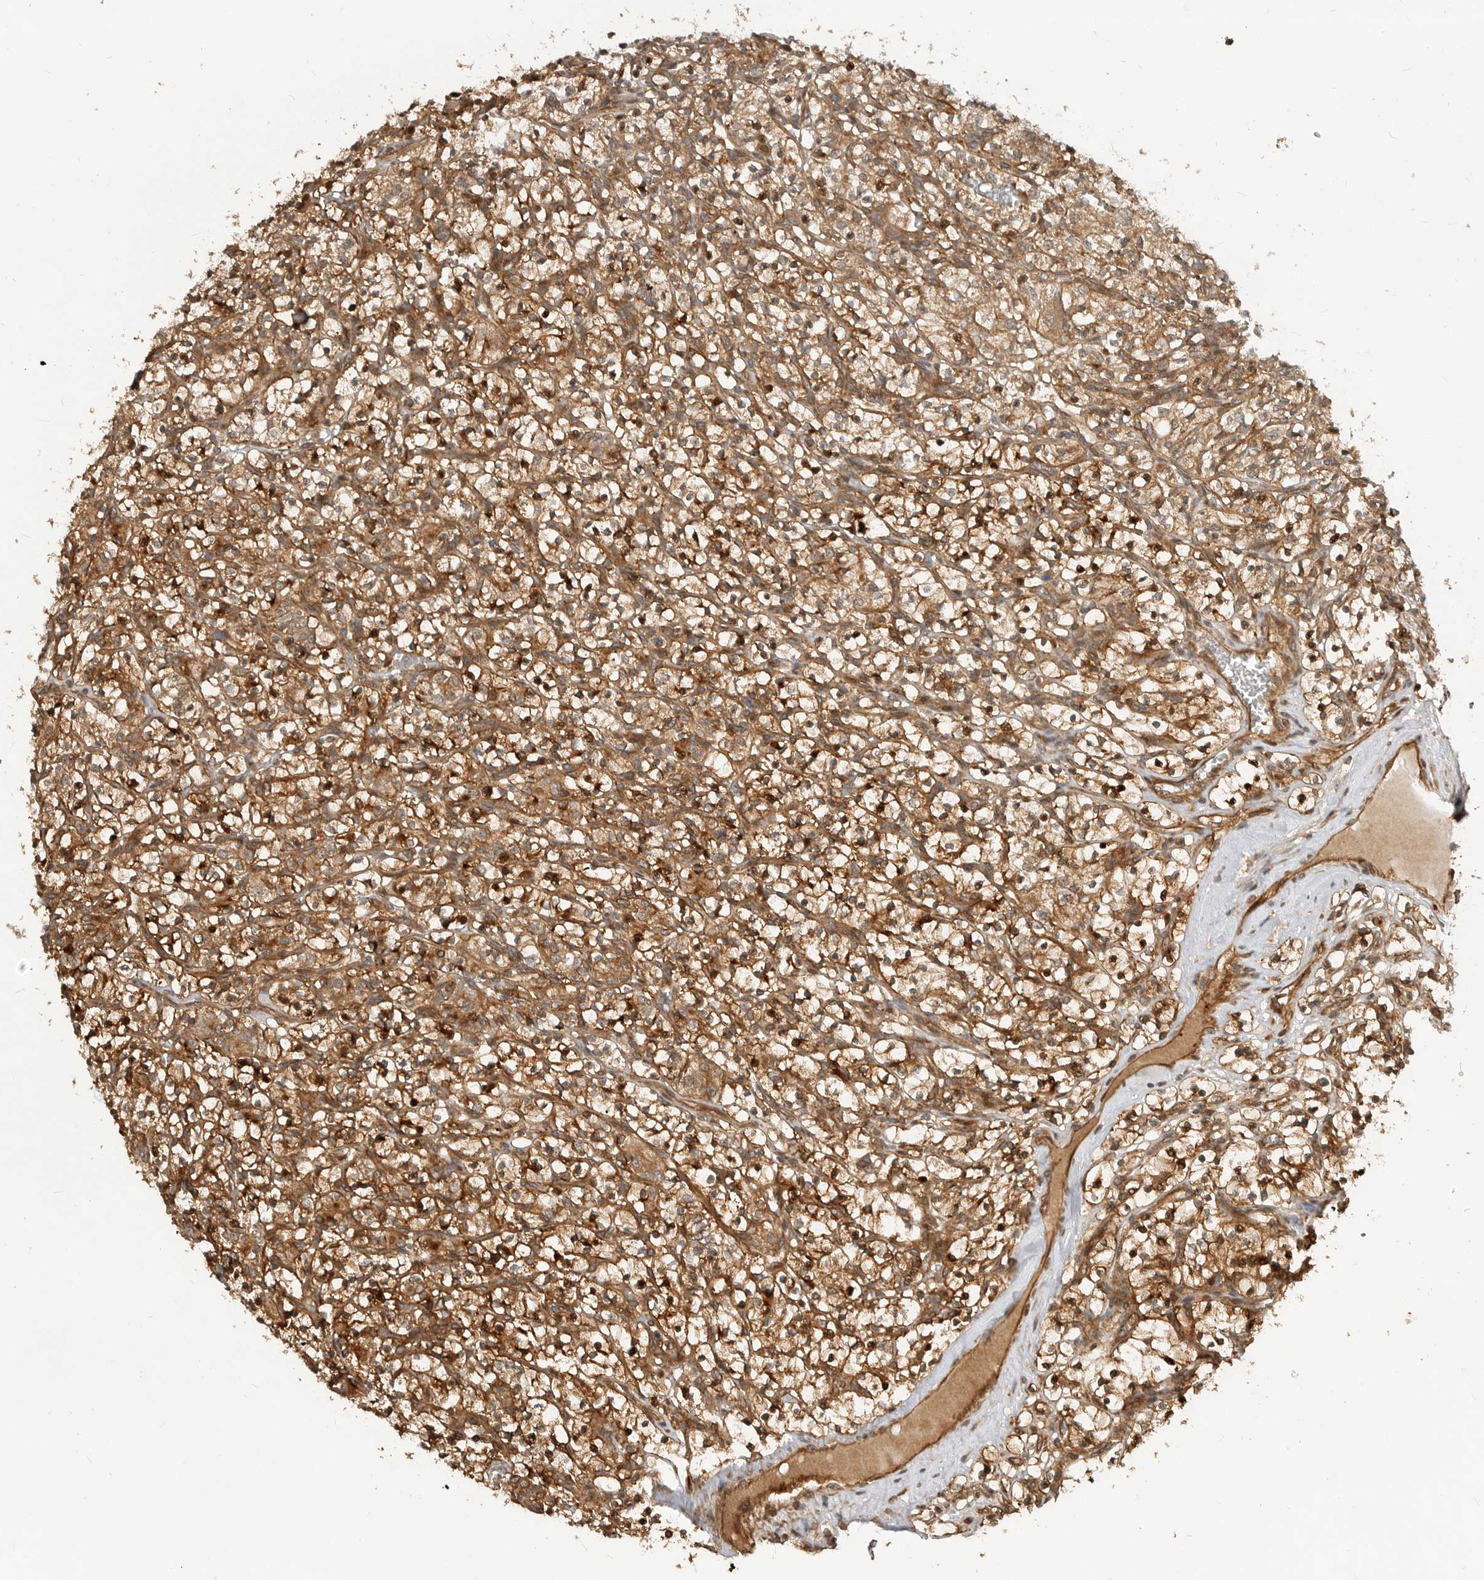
{"staining": {"intensity": "moderate", "quantity": ">75%", "location": "cytoplasmic/membranous"}, "tissue": "renal cancer", "cell_type": "Tumor cells", "image_type": "cancer", "snomed": [{"axis": "morphology", "description": "Adenocarcinoma, NOS"}, {"axis": "topography", "description": "Kidney"}], "caption": "Tumor cells exhibit medium levels of moderate cytoplasmic/membranous positivity in about >75% of cells in adenocarcinoma (renal).", "gene": "ADPRS", "patient": {"sex": "female", "age": 57}}